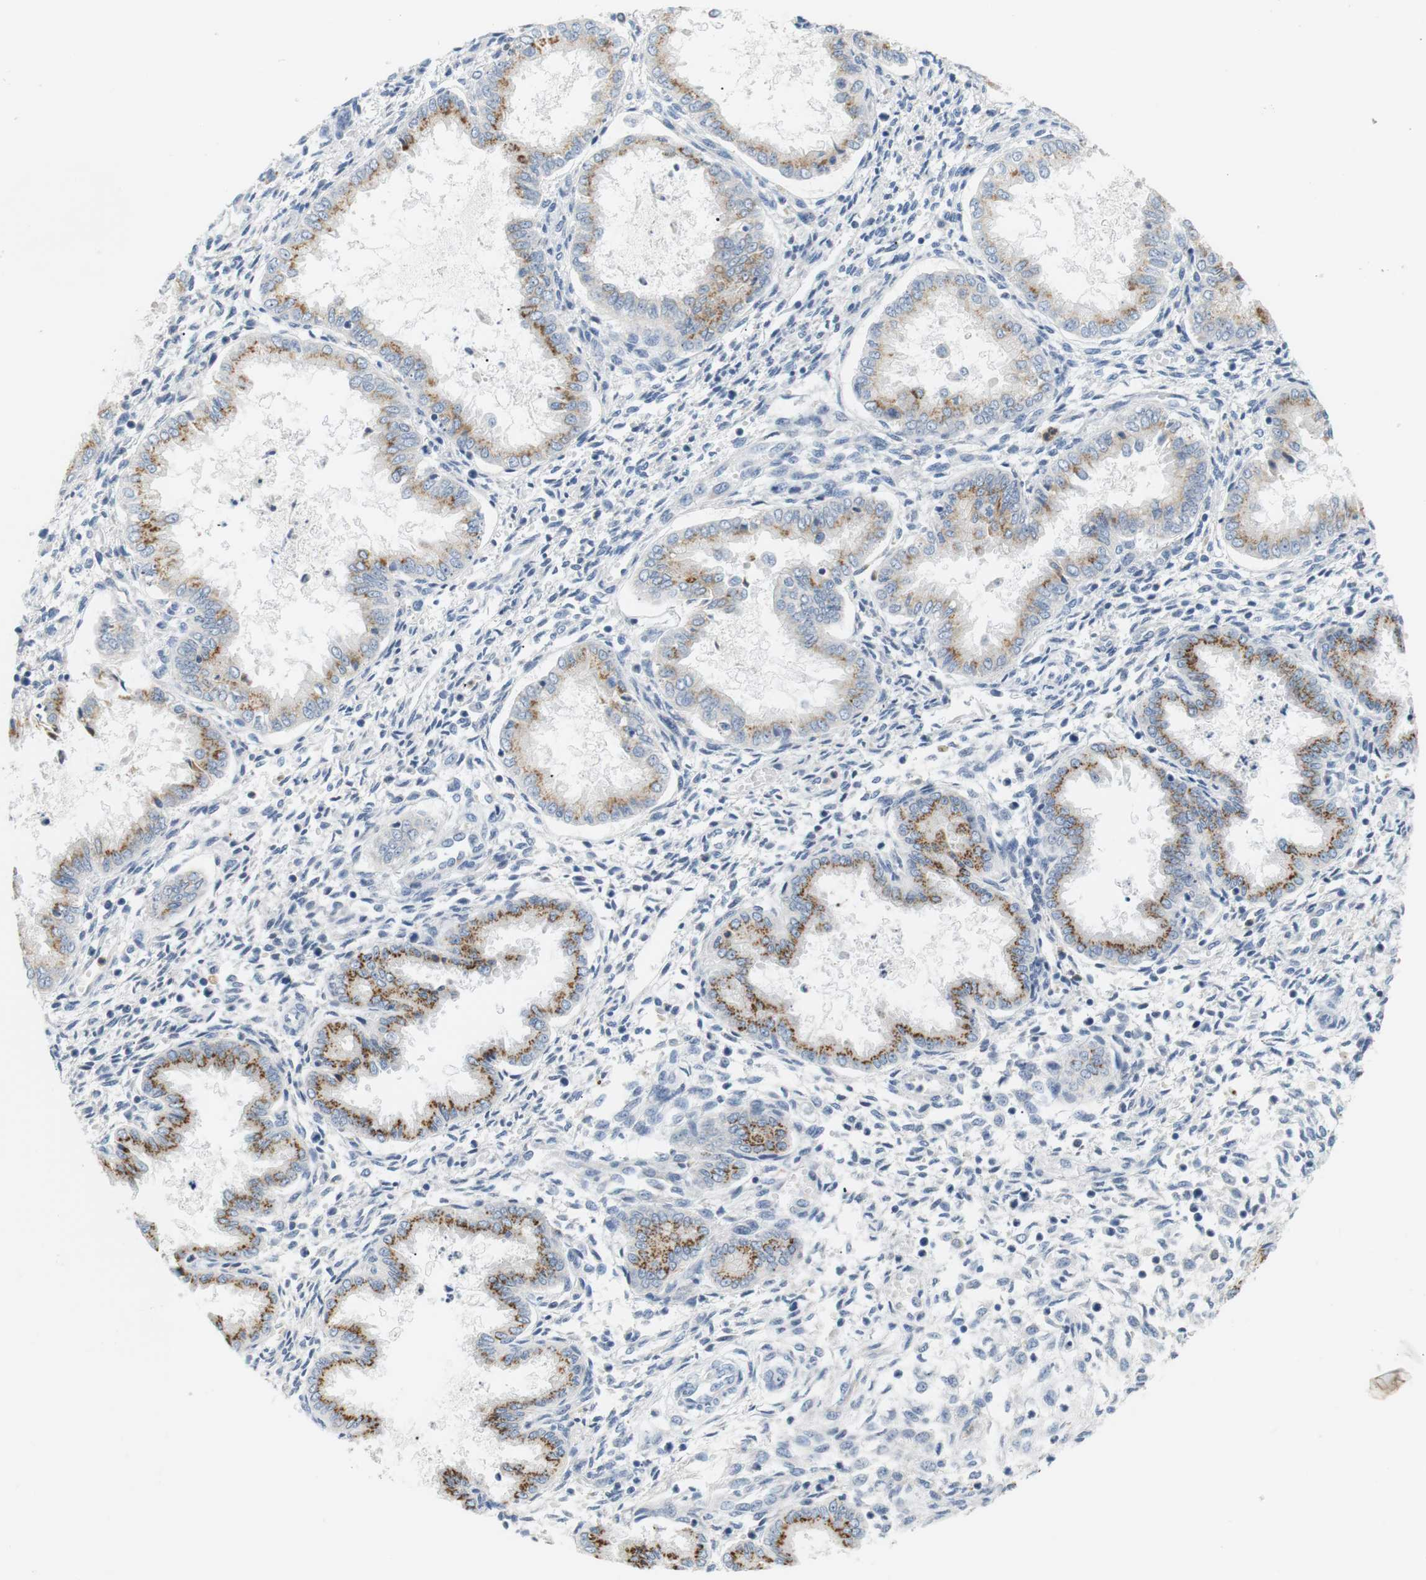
{"staining": {"intensity": "negative", "quantity": "none", "location": "none"}, "tissue": "endometrium", "cell_type": "Cells in endometrial stroma", "image_type": "normal", "snomed": [{"axis": "morphology", "description": "Normal tissue, NOS"}, {"axis": "topography", "description": "Endometrium"}], "caption": "An immunohistochemistry micrograph of normal endometrium is shown. There is no staining in cells in endometrial stroma of endometrium. (IHC, brightfield microscopy, high magnification).", "gene": "CD300E", "patient": {"sex": "female", "age": 33}}